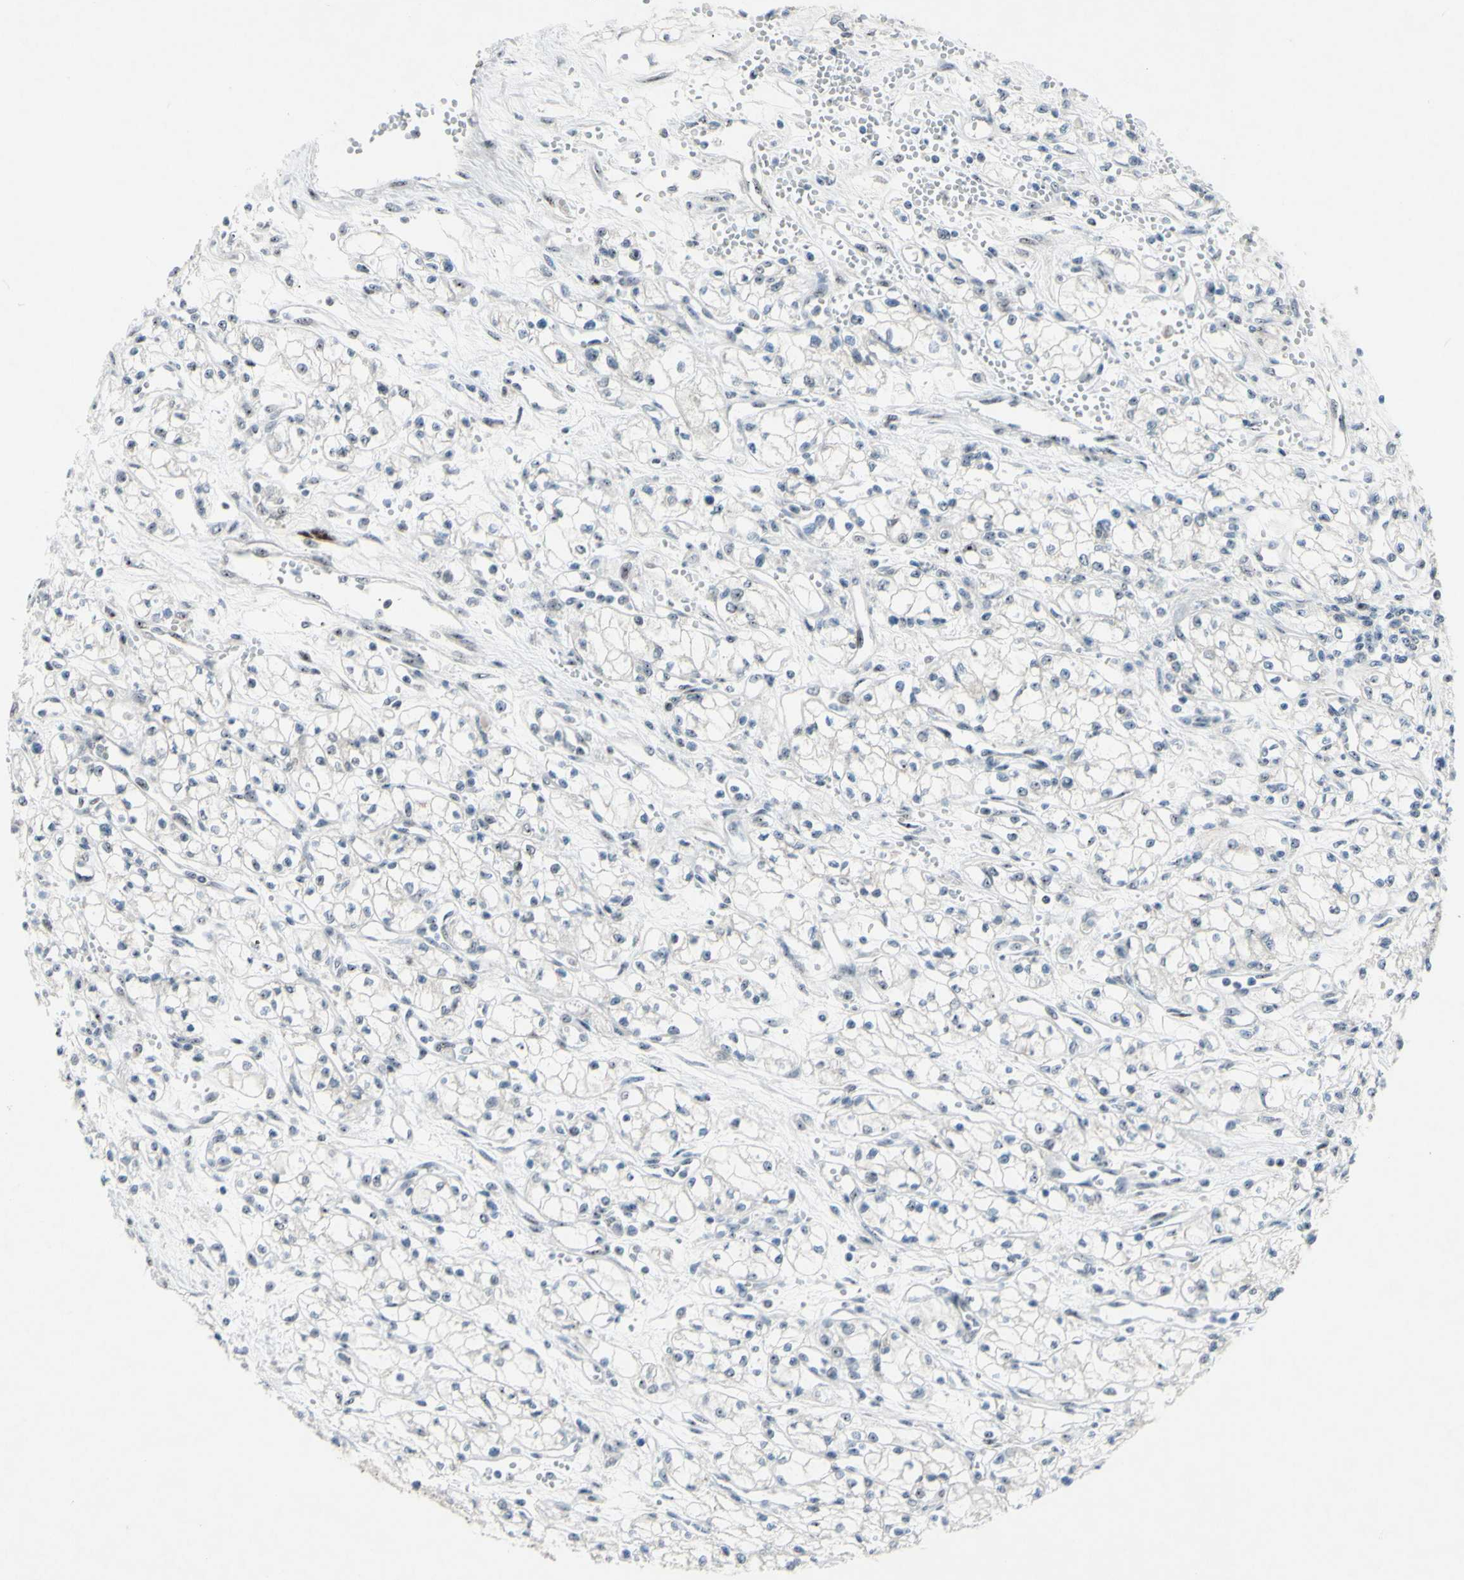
{"staining": {"intensity": "negative", "quantity": "none", "location": "none"}, "tissue": "renal cancer", "cell_type": "Tumor cells", "image_type": "cancer", "snomed": [{"axis": "morphology", "description": "Normal tissue, NOS"}, {"axis": "morphology", "description": "Adenocarcinoma, NOS"}, {"axis": "topography", "description": "Kidney"}], "caption": "The IHC photomicrograph has no significant staining in tumor cells of renal adenocarcinoma tissue.", "gene": "POLR1A", "patient": {"sex": "male", "age": 59}}